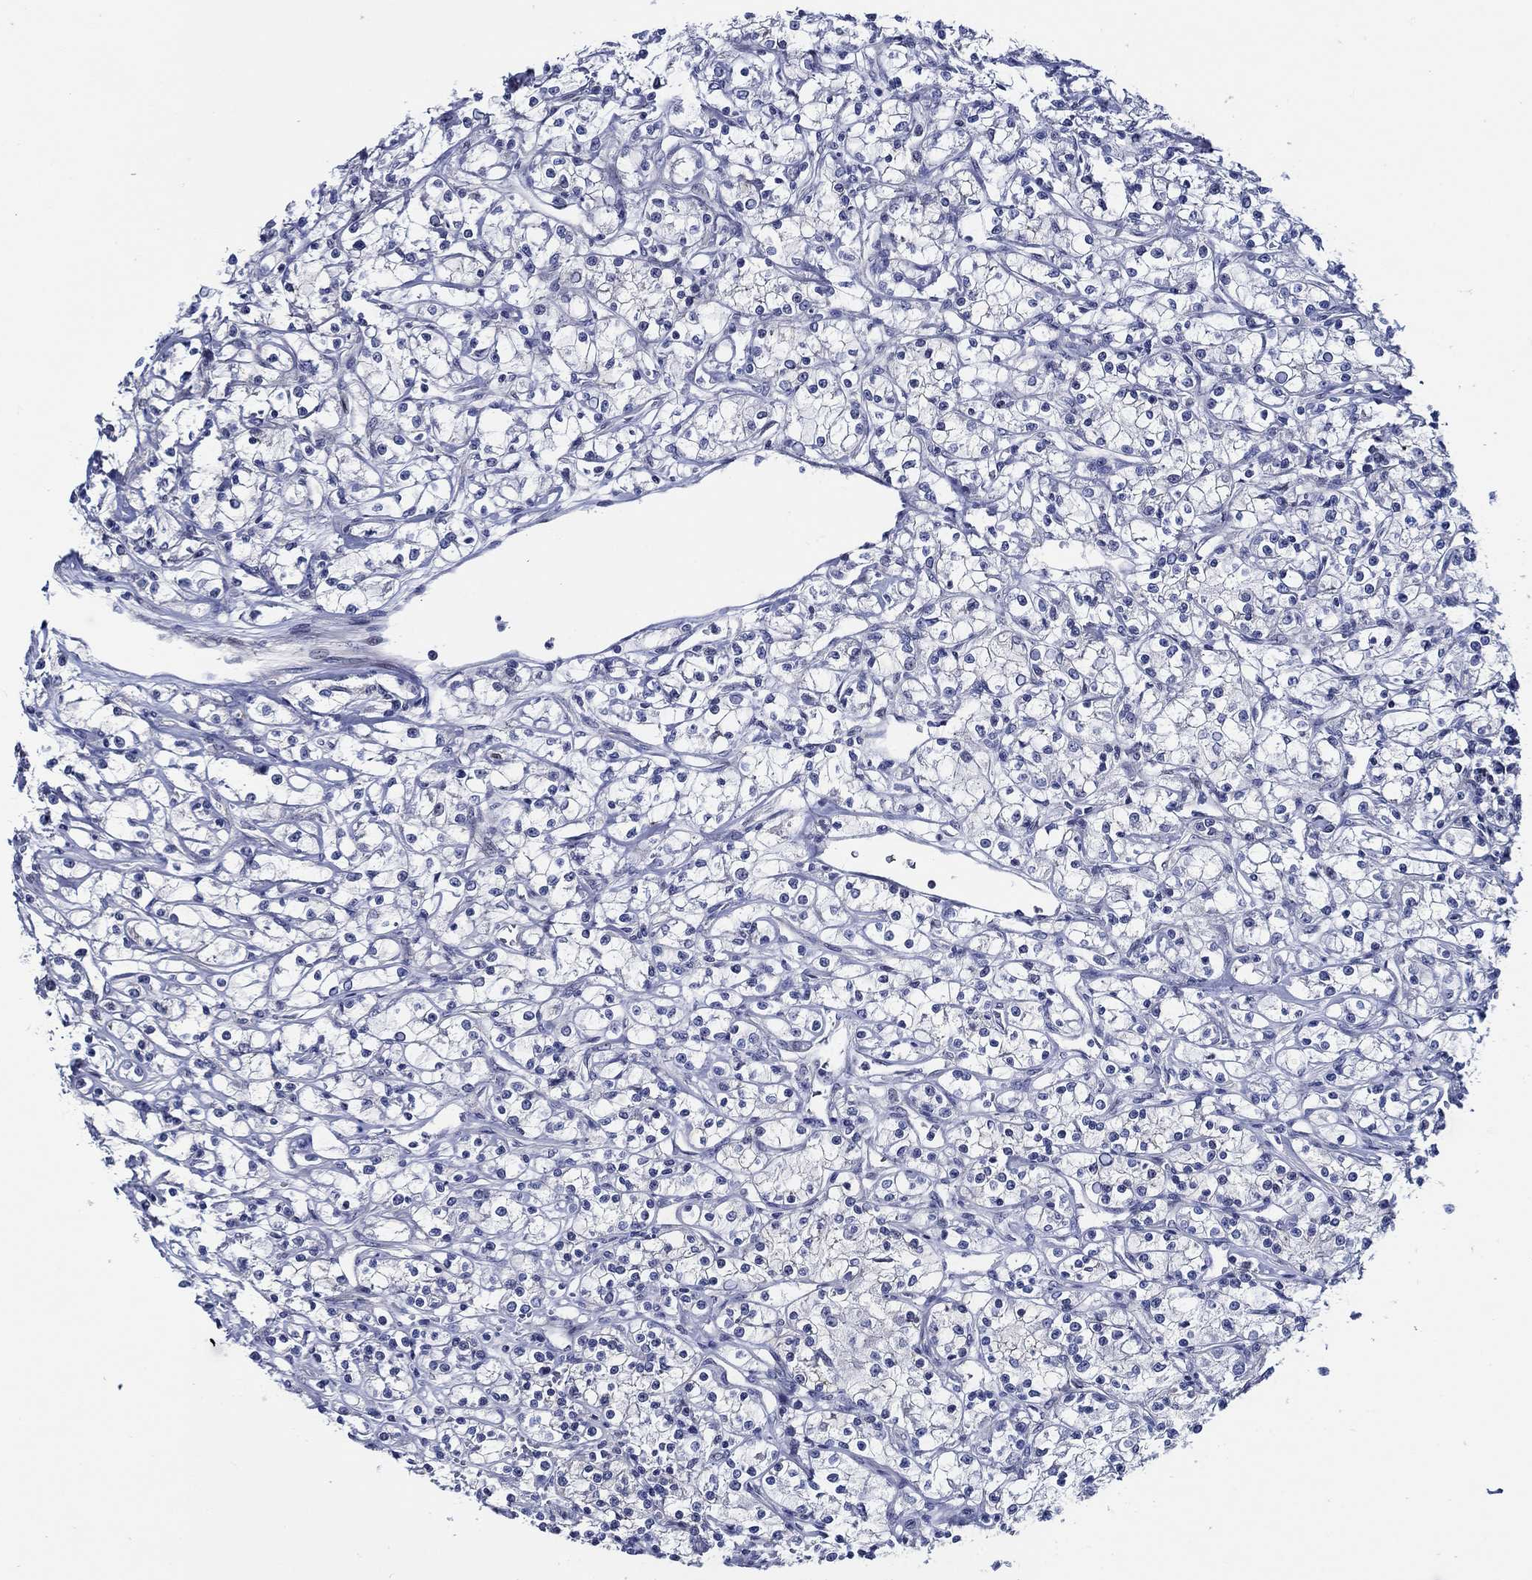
{"staining": {"intensity": "negative", "quantity": "none", "location": "none"}, "tissue": "renal cancer", "cell_type": "Tumor cells", "image_type": "cancer", "snomed": [{"axis": "morphology", "description": "Adenocarcinoma, NOS"}, {"axis": "topography", "description": "Kidney"}], "caption": "Tumor cells are negative for protein expression in human renal adenocarcinoma. (Stains: DAB (3,3'-diaminobenzidine) immunohistochemistry with hematoxylin counter stain, Microscopy: brightfield microscopy at high magnification).", "gene": "C8orf48", "patient": {"sex": "female", "age": 59}}